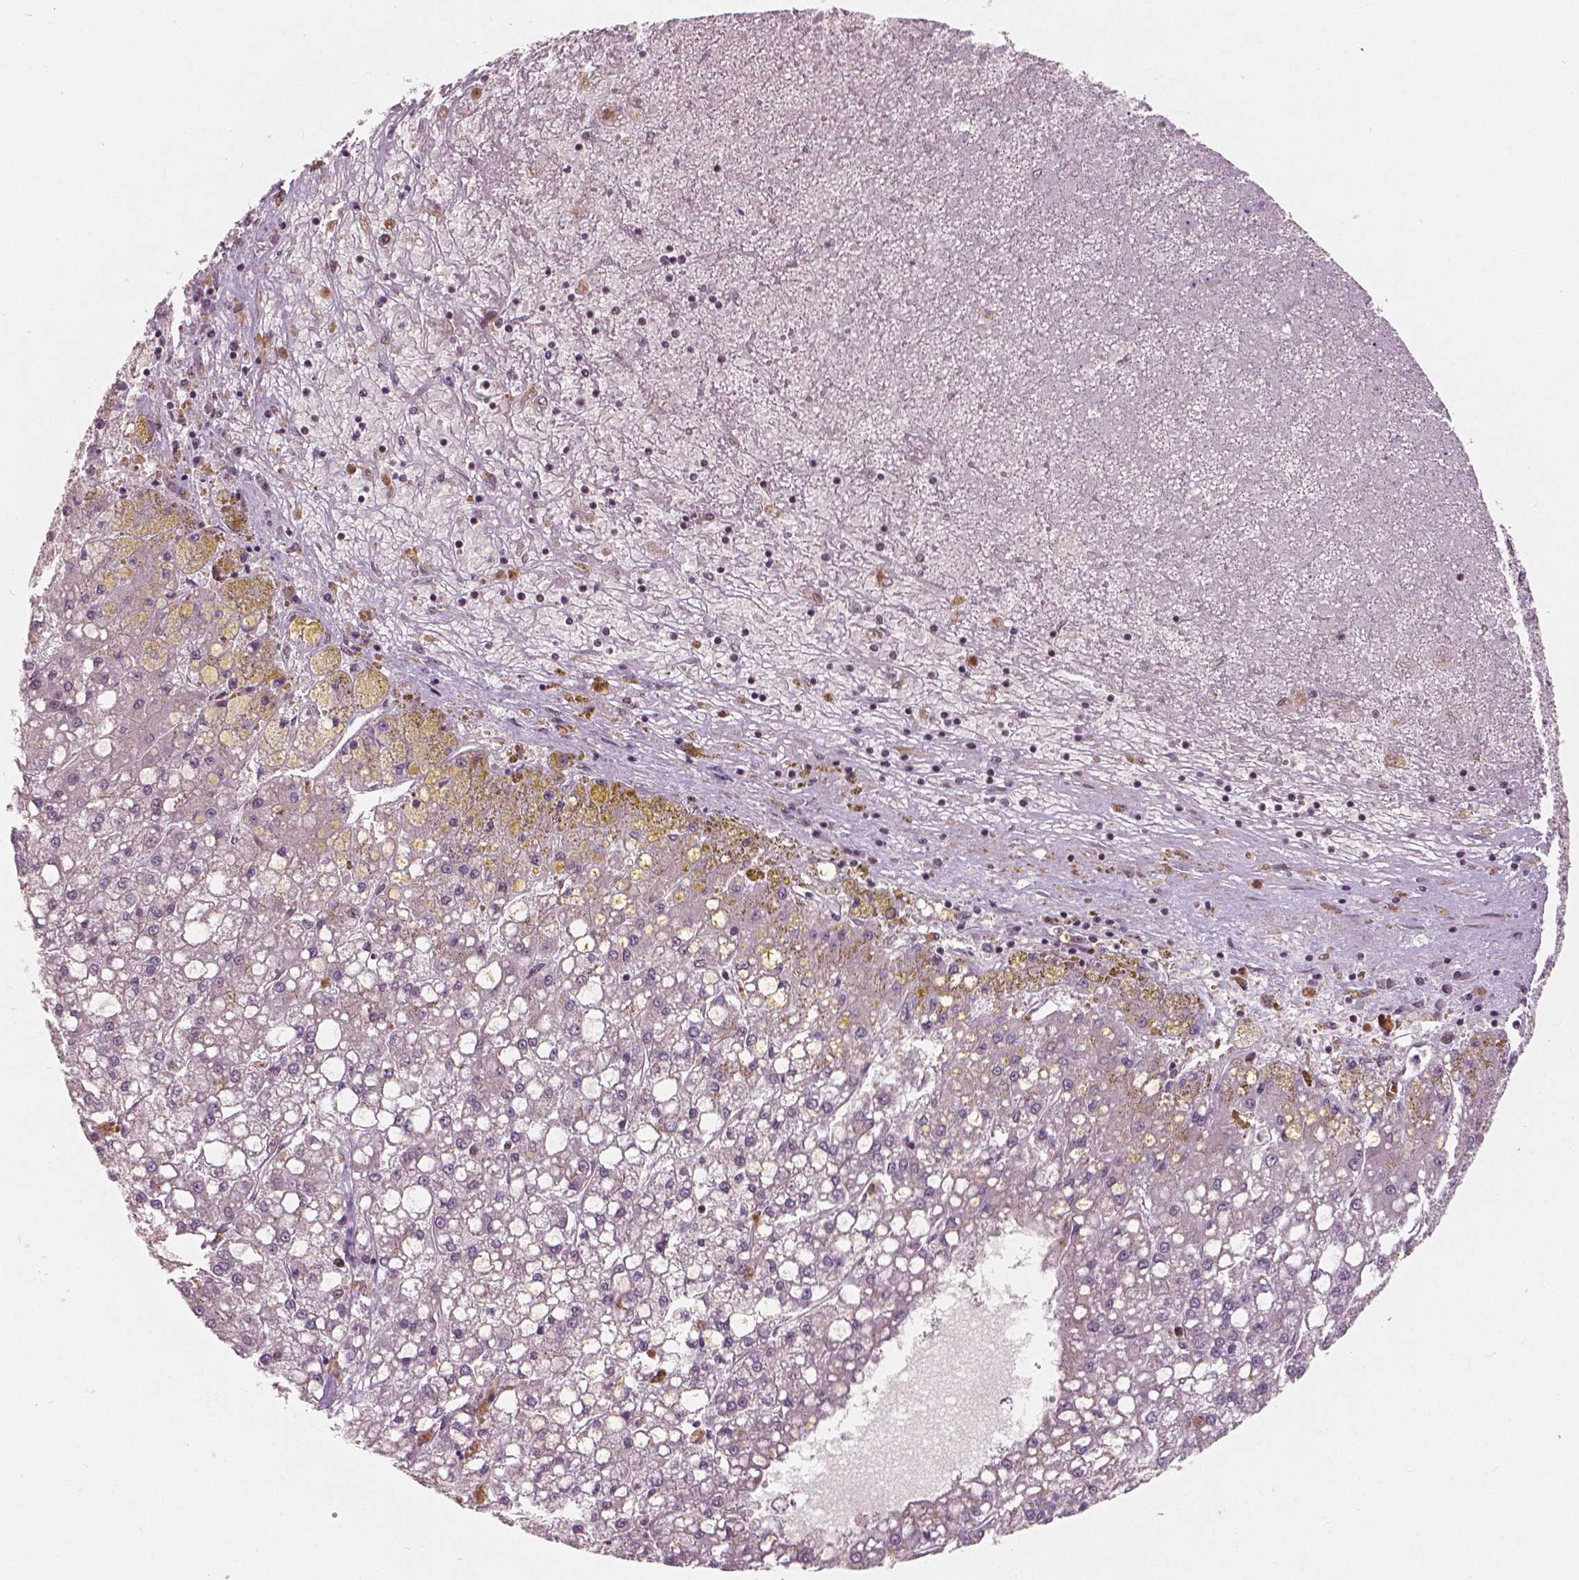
{"staining": {"intensity": "negative", "quantity": "none", "location": "none"}, "tissue": "liver cancer", "cell_type": "Tumor cells", "image_type": "cancer", "snomed": [{"axis": "morphology", "description": "Carcinoma, Hepatocellular, NOS"}, {"axis": "topography", "description": "Liver"}], "caption": "IHC histopathology image of human hepatocellular carcinoma (liver) stained for a protein (brown), which demonstrates no expression in tumor cells. The staining was performed using DAB to visualize the protein expression in brown, while the nuclei were stained in blue with hematoxylin (Magnification: 20x).", "gene": "NSD2", "patient": {"sex": "male", "age": 67}}